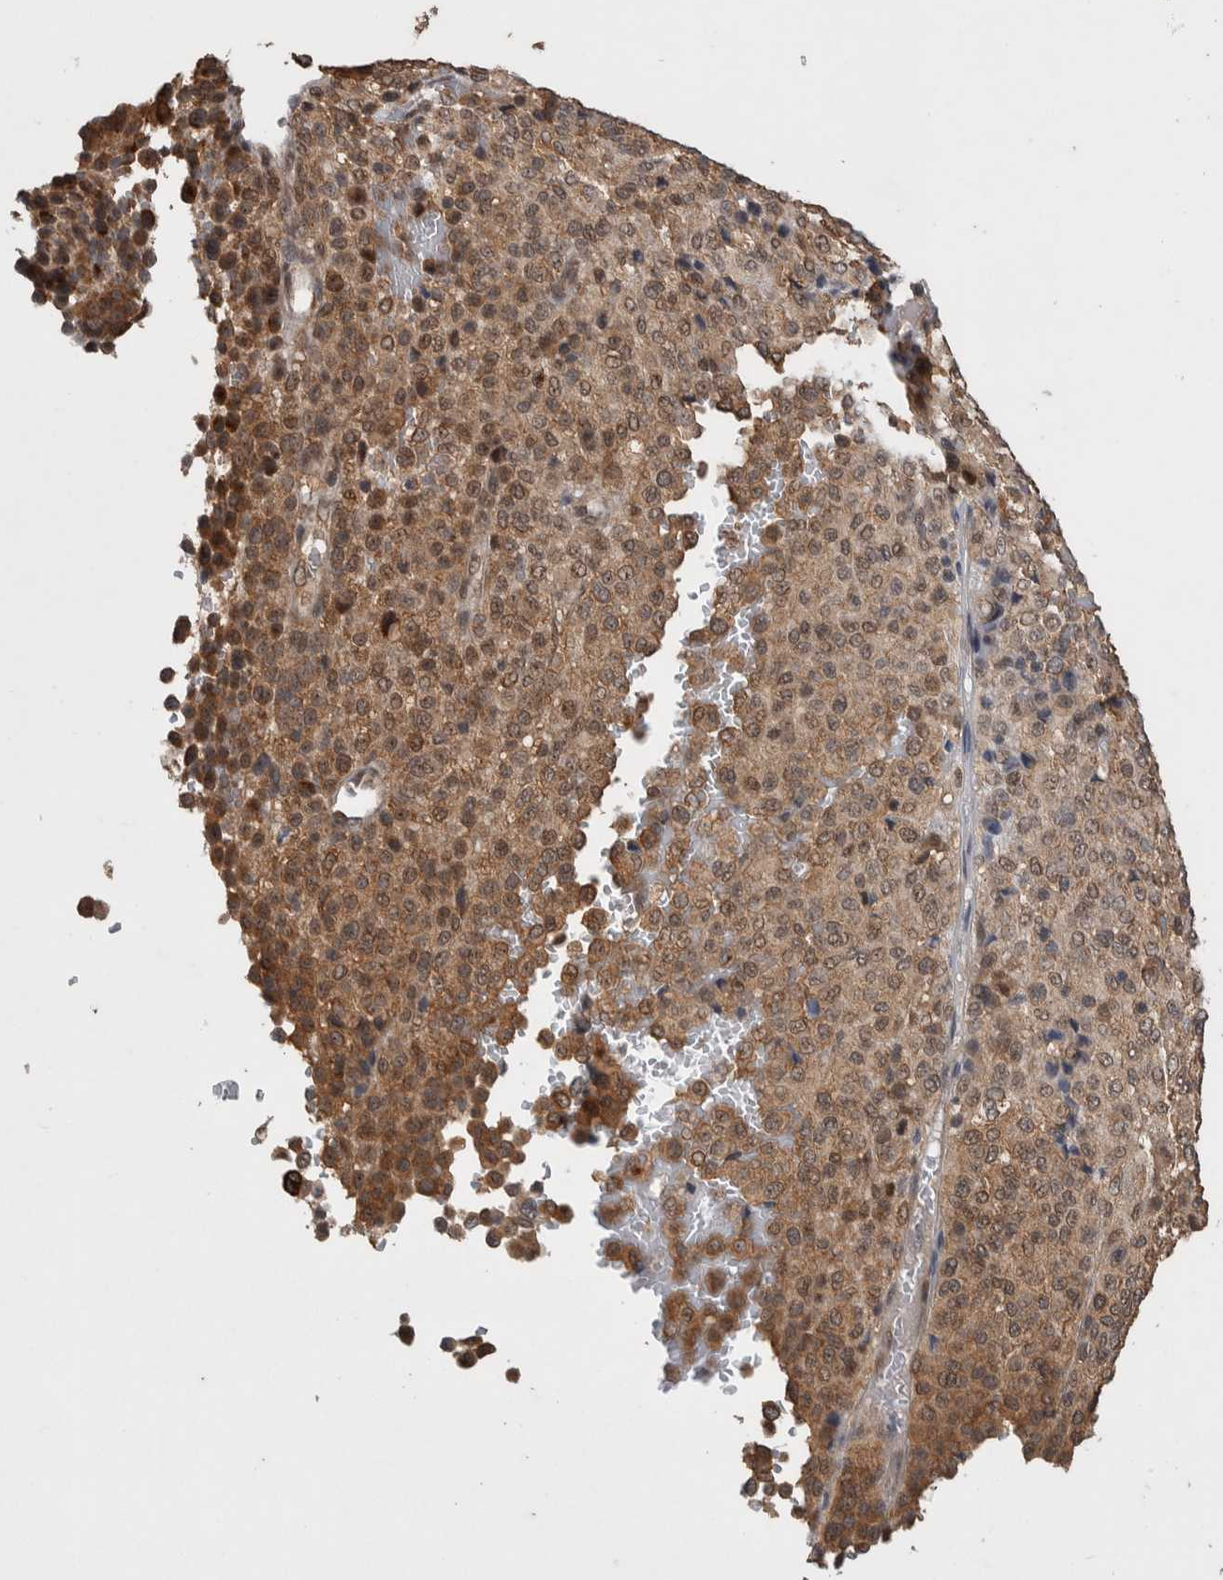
{"staining": {"intensity": "weak", "quantity": ">75%", "location": "cytoplasmic/membranous,nuclear"}, "tissue": "melanoma", "cell_type": "Tumor cells", "image_type": "cancer", "snomed": [{"axis": "morphology", "description": "Malignant melanoma, Metastatic site"}, {"axis": "topography", "description": "Pancreas"}], "caption": "High-magnification brightfield microscopy of malignant melanoma (metastatic site) stained with DAB (brown) and counterstained with hematoxylin (blue). tumor cells exhibit weak cytoplasmic/membranous and nuclear positivity is identified in about>75% of cells. The staining is performed using DAB (3,3'-diaminobenzidine) brown chromogen to label protein expression. The nuclei are counter-stained blue using hematoxylin.", "gene": "DVL2", "patient": {"sex": "female", "age": 30}}